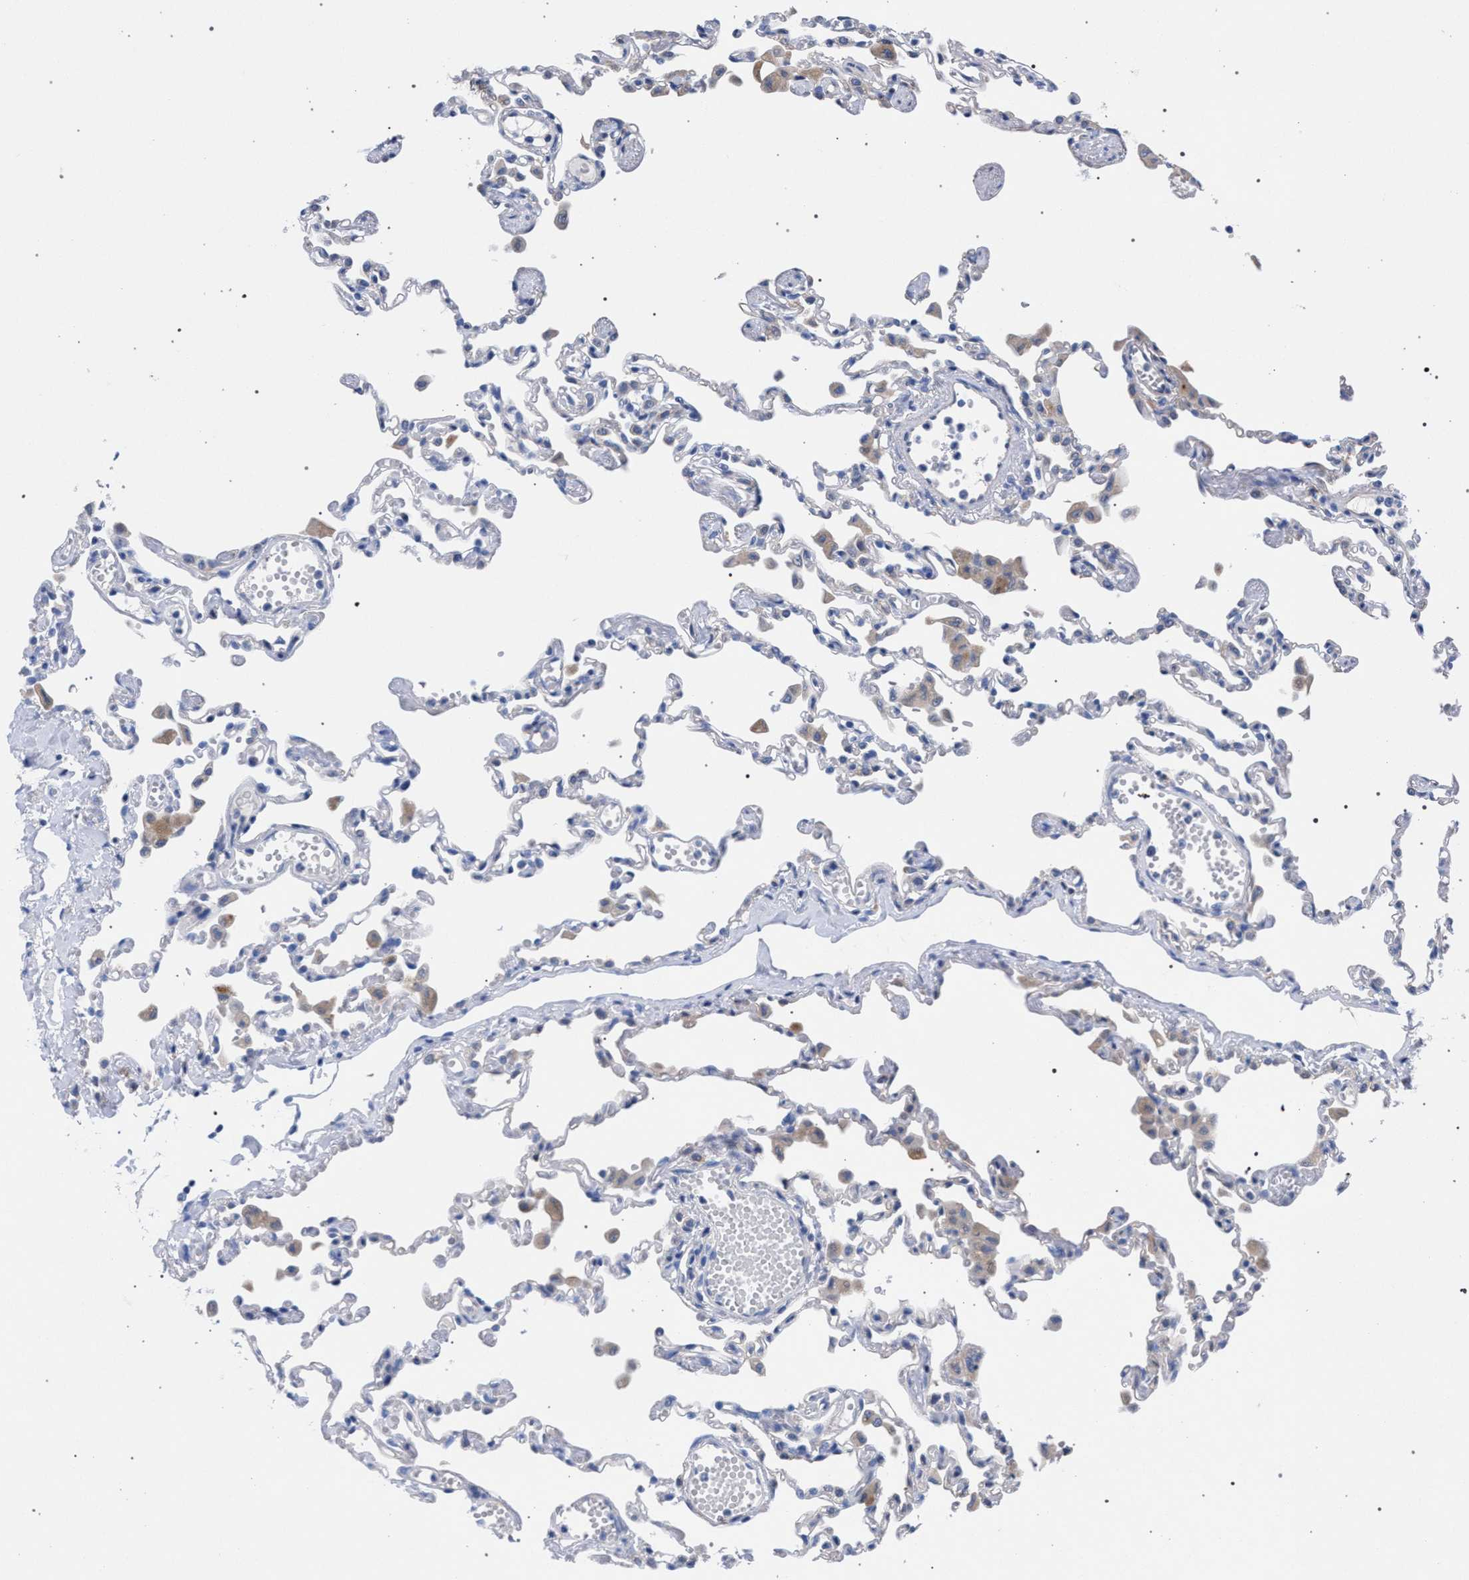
{"staining": {"intensity": "negative", "quantity": "none", "location": "none"}, "tissue": "lung", "cell_type": "Alveolar cells", "image_type": "normal", "snomed": [{"axis": "morphology", "description": "Normal tissue, NOS"}, {"axis": "topography", "description": "Bronchus"}, {"axis": "topography", "description": "Lung"}], "caption": "Alveolar cells are negative for protein expression in unremarkable human lung. Brightfield microscopy of immunohistochemistry (IHC) stained with DAB (brown) and hematoxylin (blue), captured at high magnification.", "gene": "GMPR", "patient": {"sex": "female", "age": 49}}